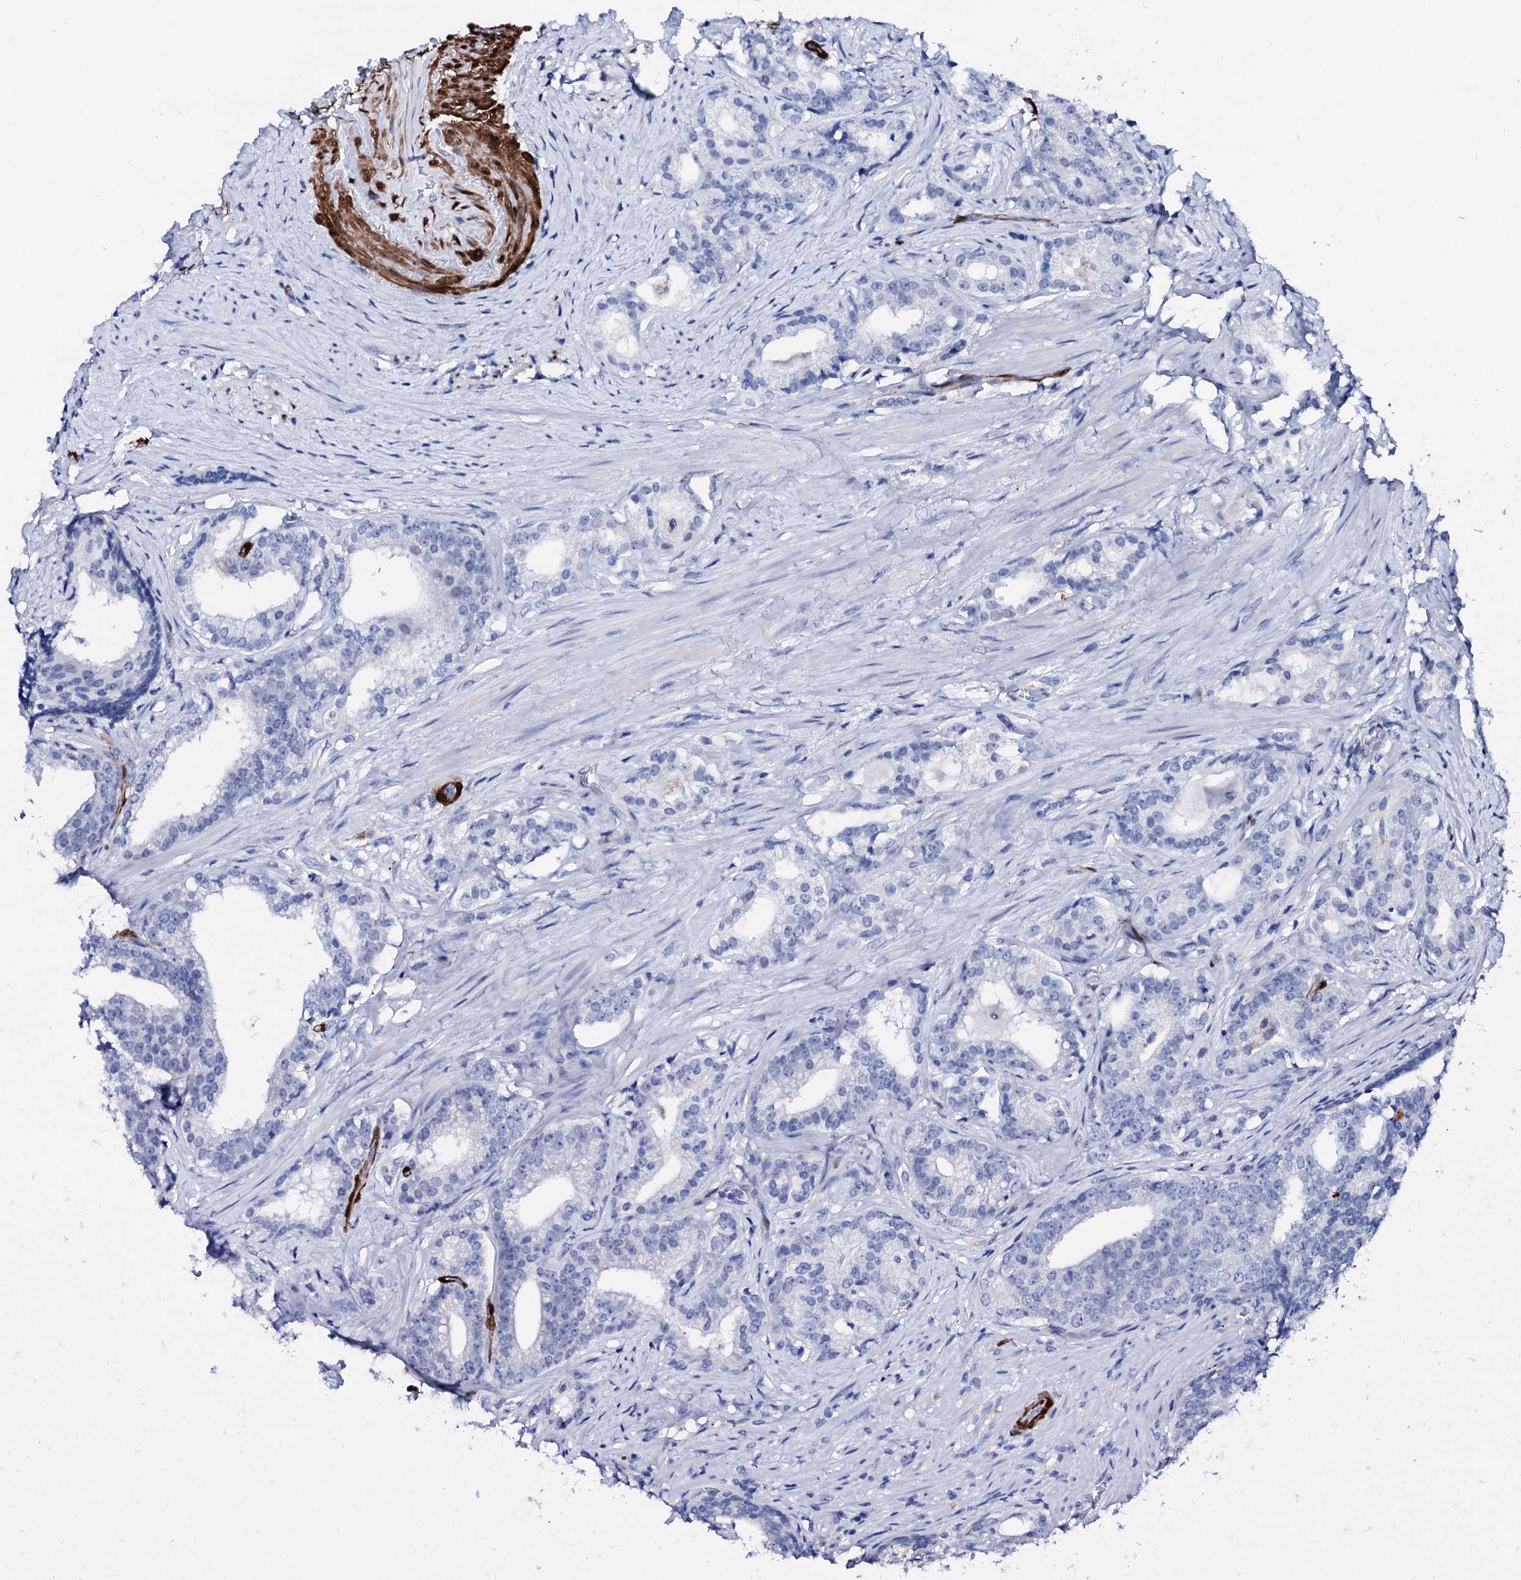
{"staining": {"intensity": "negative", "quantity": "none", "location": "none"}, "tissue": "prostate cancer", "cell_type": "Tumor cells", "image_type": "cancer", "snomed": [{"axis": "morphology", "description": "Adenocarcinoma, Low grade"}, {"axis": "topography", "description": "Prostate"}], "caption": "An immunohistochemistry (IHC) histopathology image of prostate cancer is shown. There is no staining in tumor cells of prostate cancer. (DAB immunohistochemistry (IHC) visualized using brightfield microscopy, high magnification).", "gene": "NRIP2", "patient": {"sex": "male", "age": 71}}